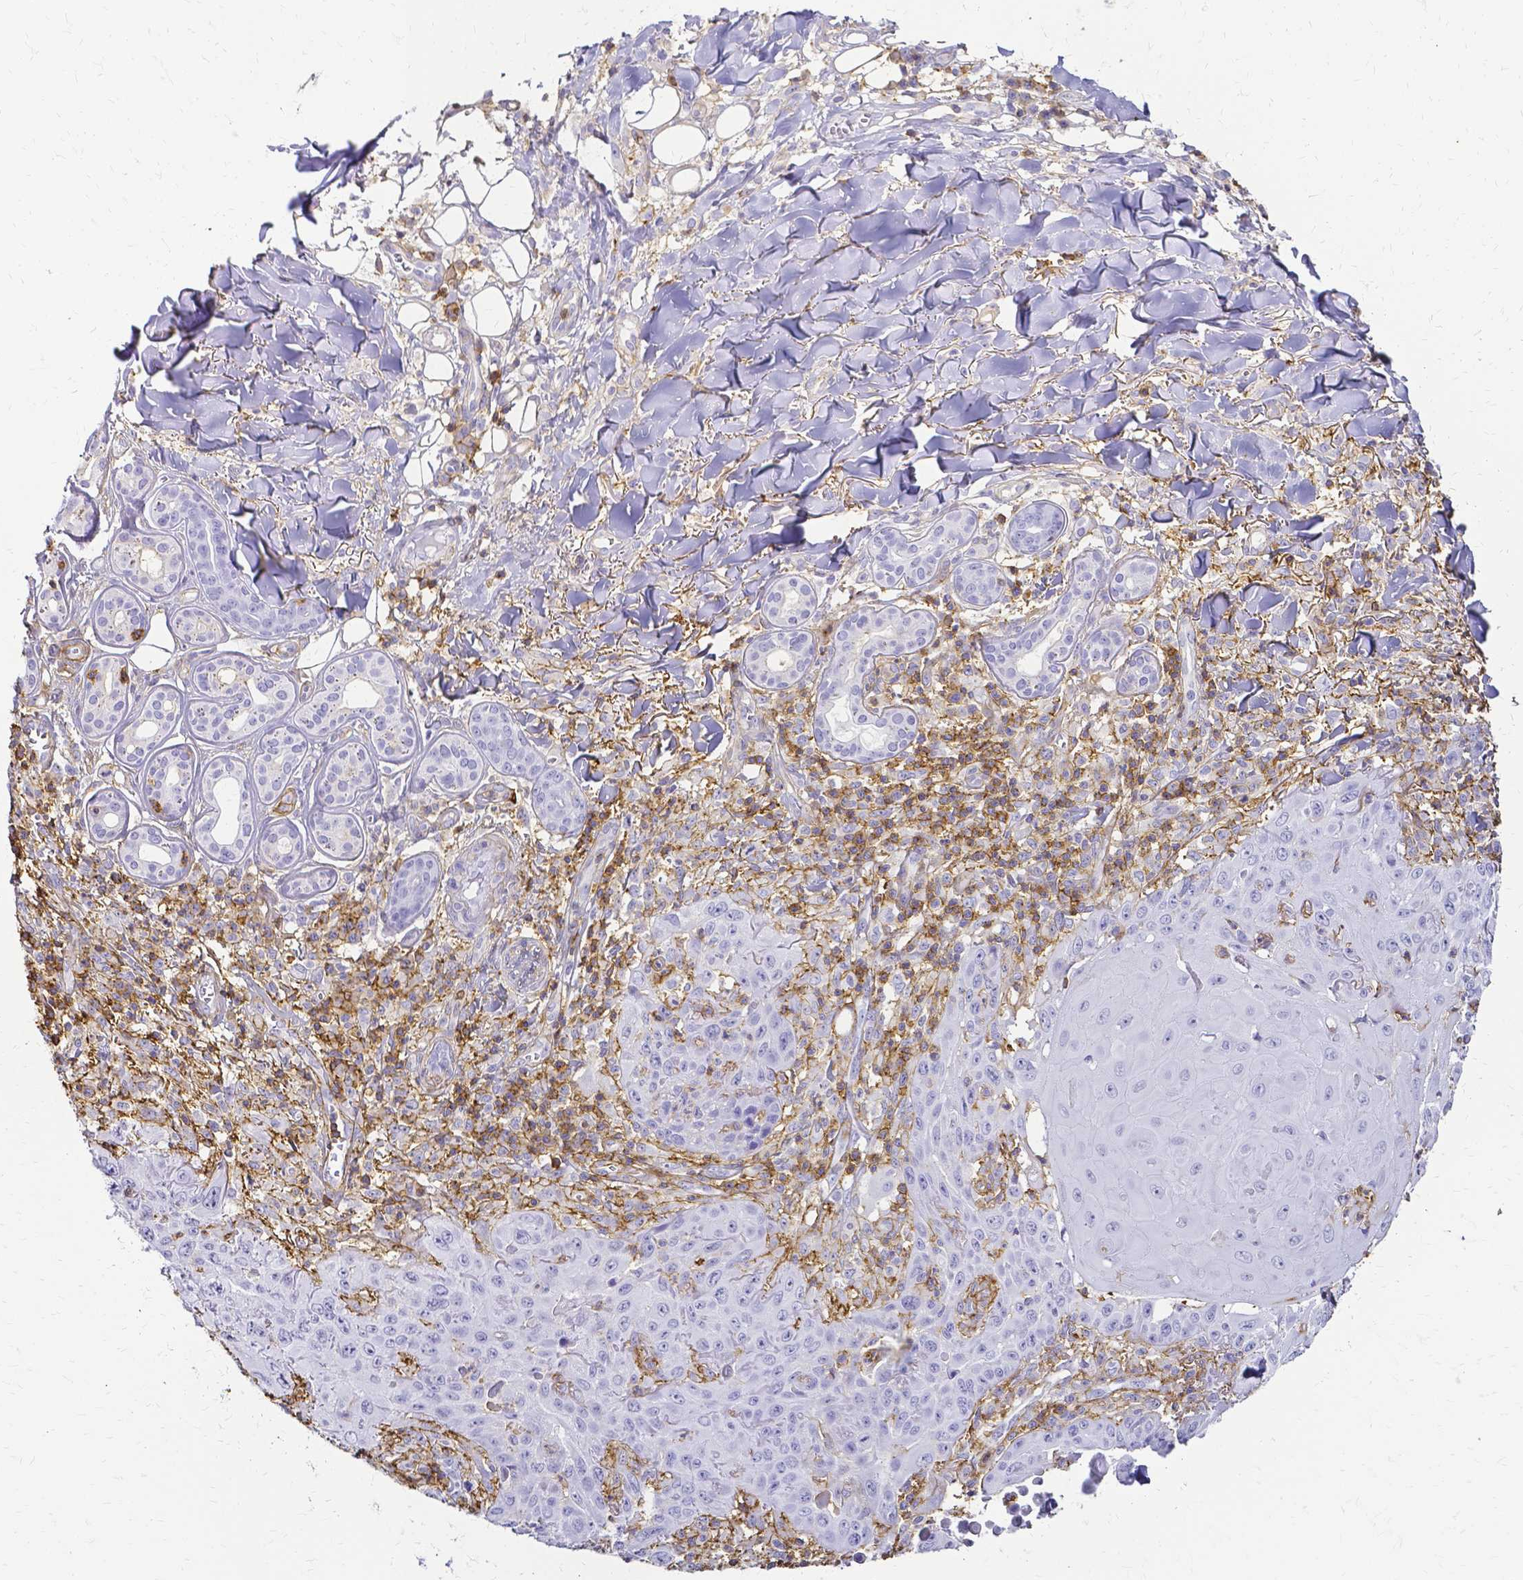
{"staining": {"intensity": "negative", "quantity": "none", "location": "none"}, "tissue": "skin cancer", "cell_type": "Tumor cells", "image_type": "cancer", "snomed": [{"axis": "morphology", "description": "Squamous cell carcinoma, NOS"}, {"axis": "topography", "description": "Skin"}], "caption": "A histopathology image of human squamous cell carcinoma (skin) is negative for staining in tumor cells.", "gene": "HSPA12A", "patient": {"sex": "male", "age": 75}}